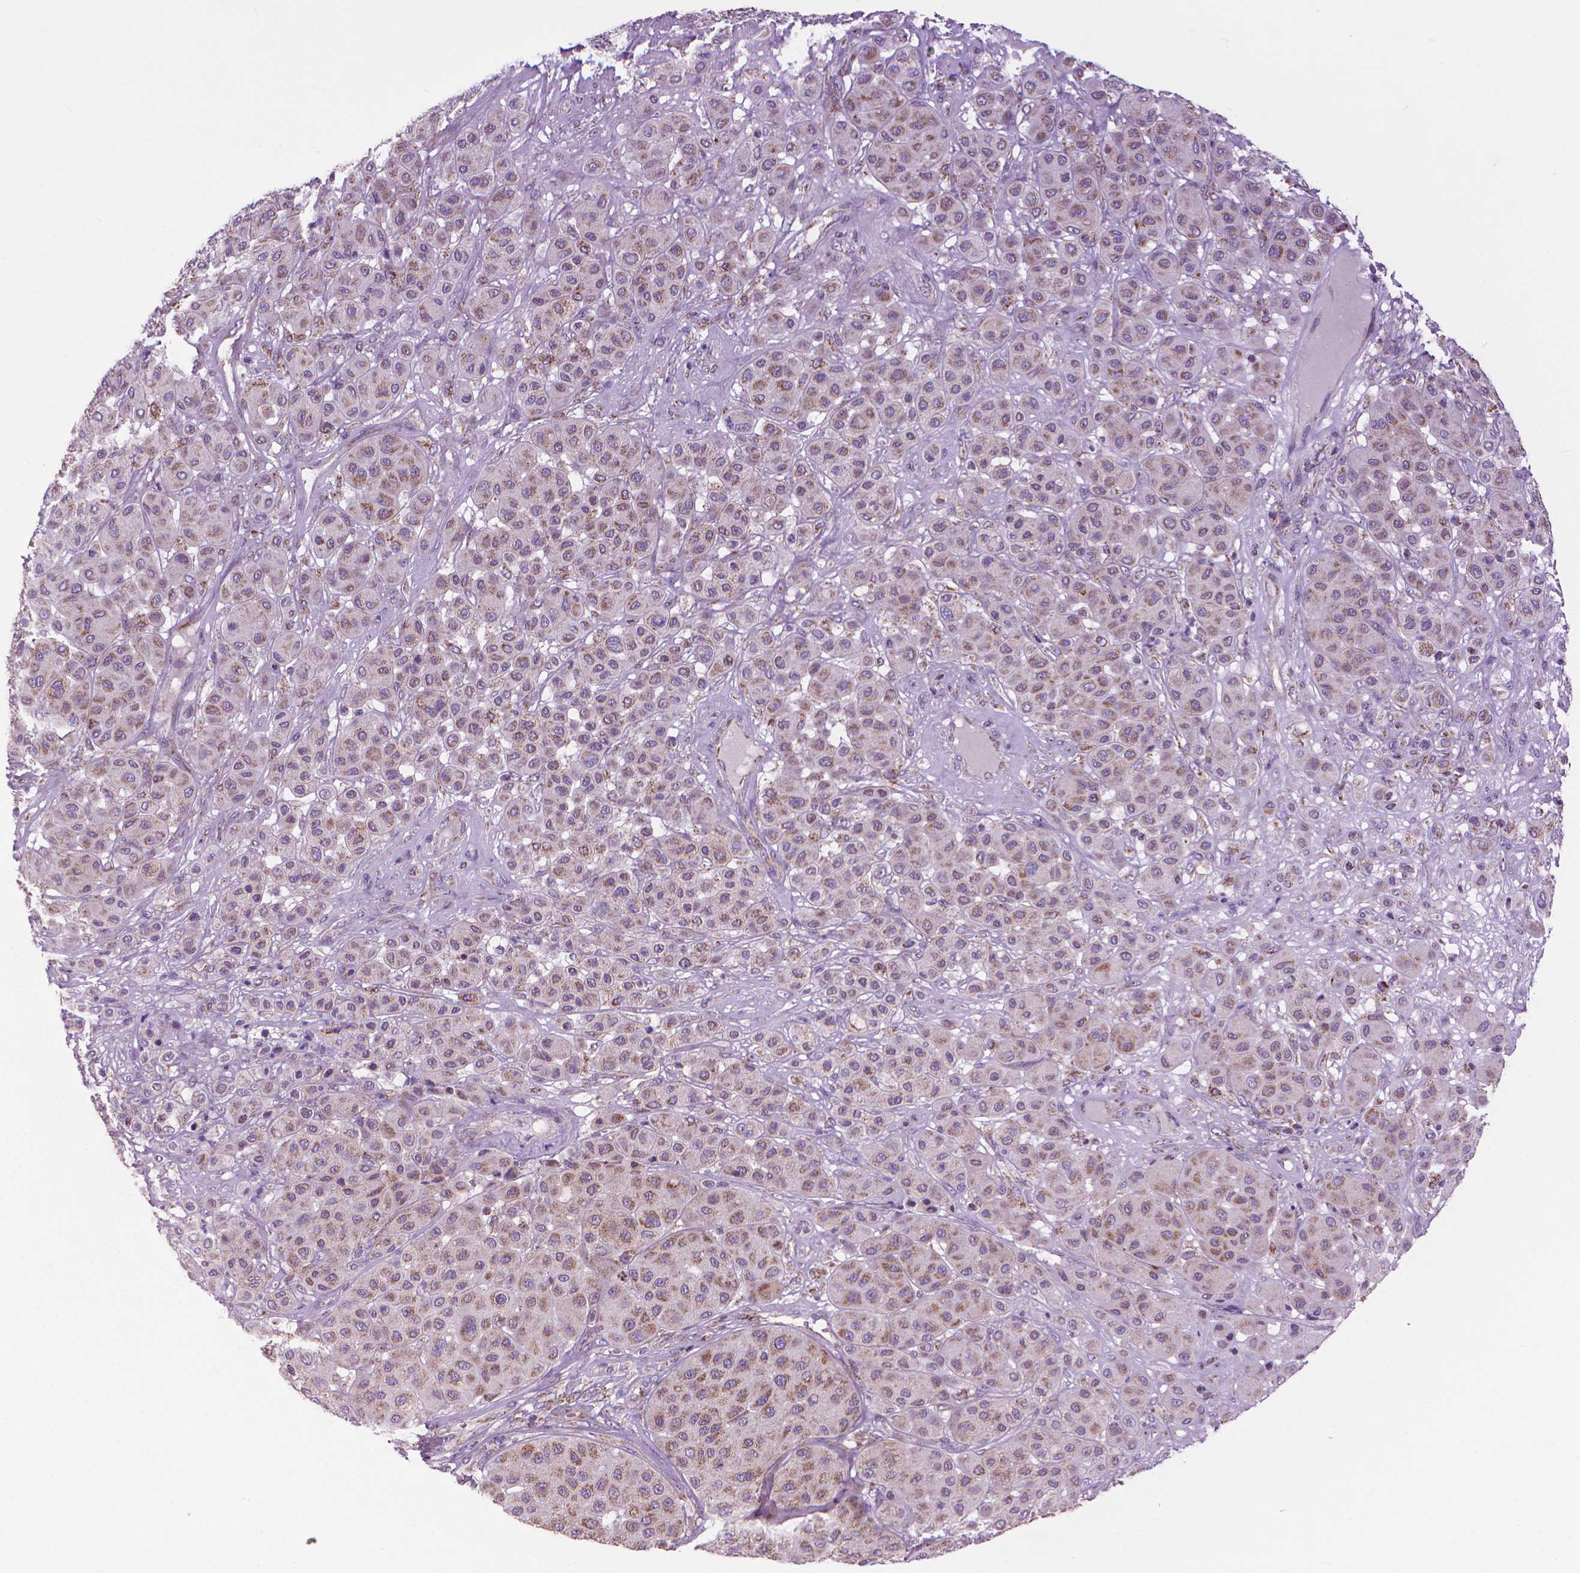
{"staining": {"intensity": "moderate", "quantity": "25%-75%", "location": "cytoplasmic/membranous"}, "tissue": "melanoma", "cell_type": "Tumor cells", "image_type": "cancer", "snomed": [{"axis": "morphology", "description": "Malignant melanoma, Metastatic site"}, {"axis": "topography", "description": "Smooth muscle"}], "caption": "Brown immunohistochemical staining in human malignant melanoma (metastatic site) demonstrates moderate cytoplasmic/membranous expression in about 25%-75% of tumor cells.", "gene": "VDAC1", "patient": {"sex": "male", "age": 41}}